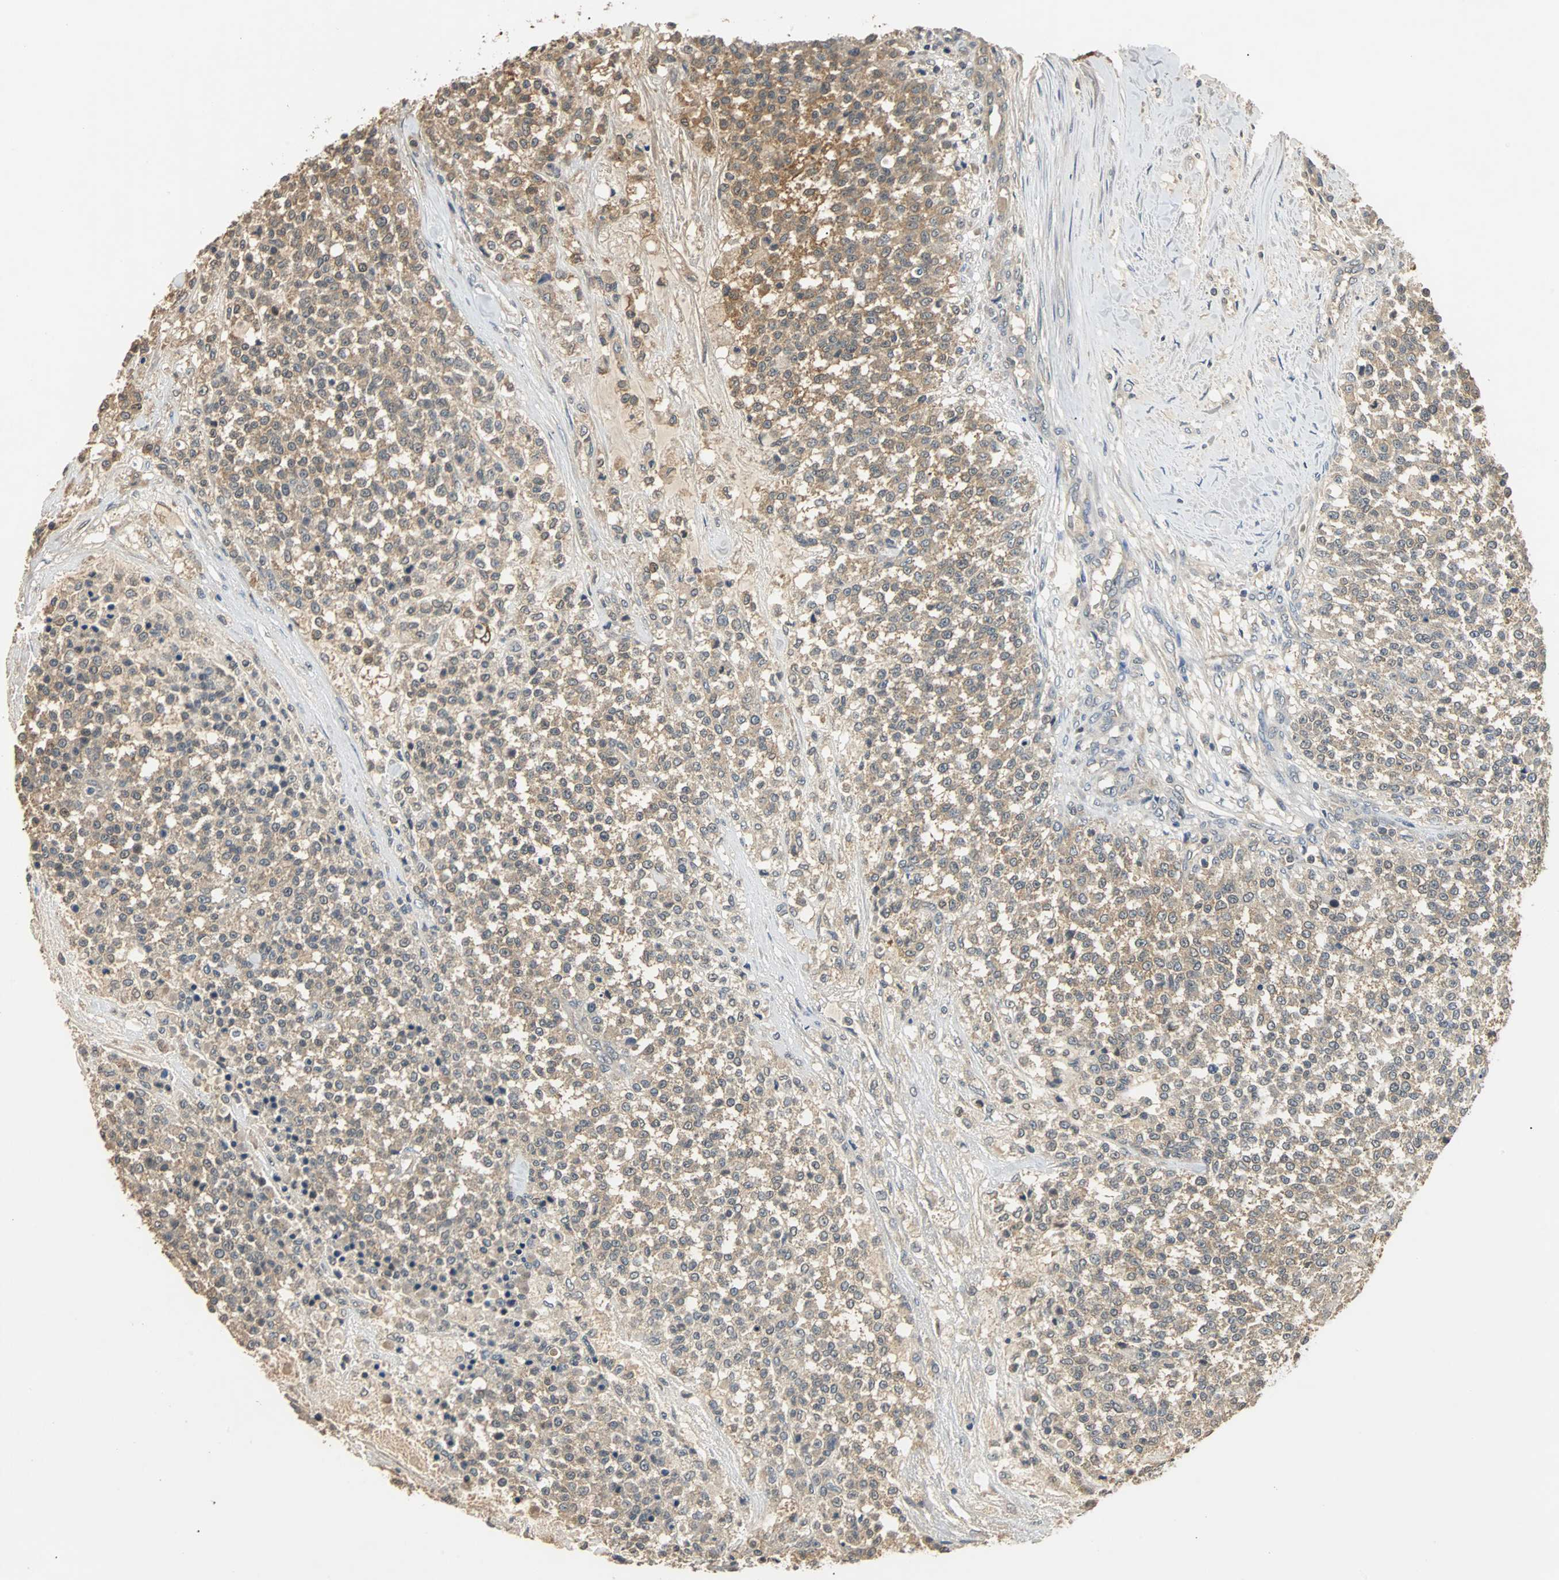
{"staining": {"intensity": "weak", "quantity": ">75%", "location": "cytoplasmic/membranous"}, "tissue": "testis cancer", "cell_type": "Tumor cells", "image_type": "cancer", "snomed": [{"axis": "morphology", "description": "Seminoma, NOS"}, {"axis": "topography", "description": "Testis"}], "caption": "Testis seminoma stained with a brown dye displays weak cytoplasmic/membranous positive staining in about >75% of tumor cells.", "gene": "ABHD2", "patient": {"sex": "male", "age": 59}}